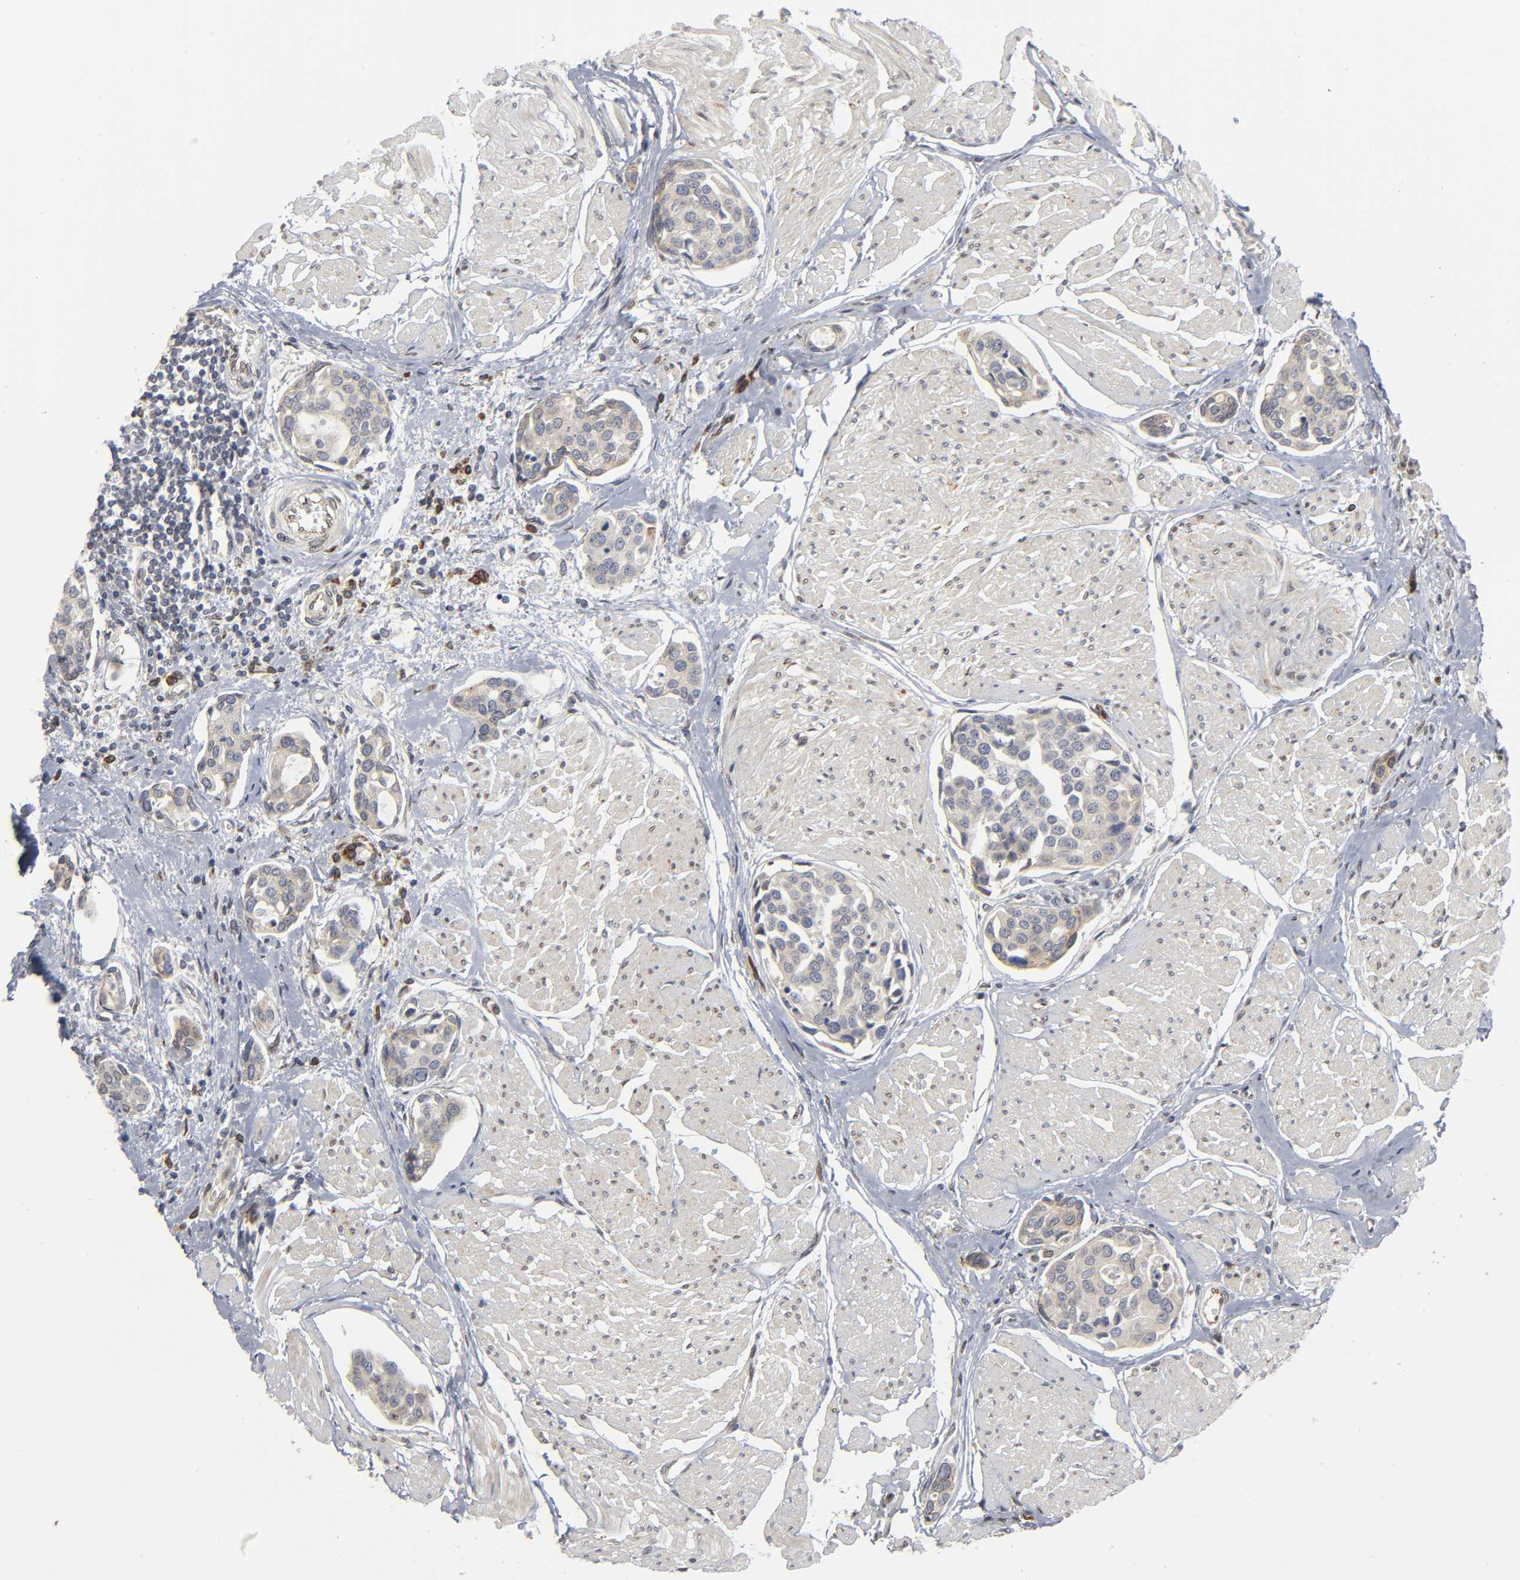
{"staining": {"intensity": "weak", "quantity": "25%-75%", "location": "cytoplasmic/membranous"}, "tissue": "urothelial cancer", "cell_type": "Tumor cells", "image_type": "cancer", "snomed": [{"axis": "morphology", "description": "Urothelial carcinoma, High grade"}, {"axis": "topography", "description": "Urinary bladder"}], "caption": "High-grade urothelial carcinoma tissue reveals weak cytoplasmic/membranous staining in about 25%-75% of tumor cells, visualized by immunohistochemistry. The staining is performed using DAB (3,3'-diaminobenzidine) brown chromogen to label protein expression. The nuclei are counter-stained blue using hematoxylin.", "gene": "ASB6", "patient": {"sex": "male", "age": 78}}